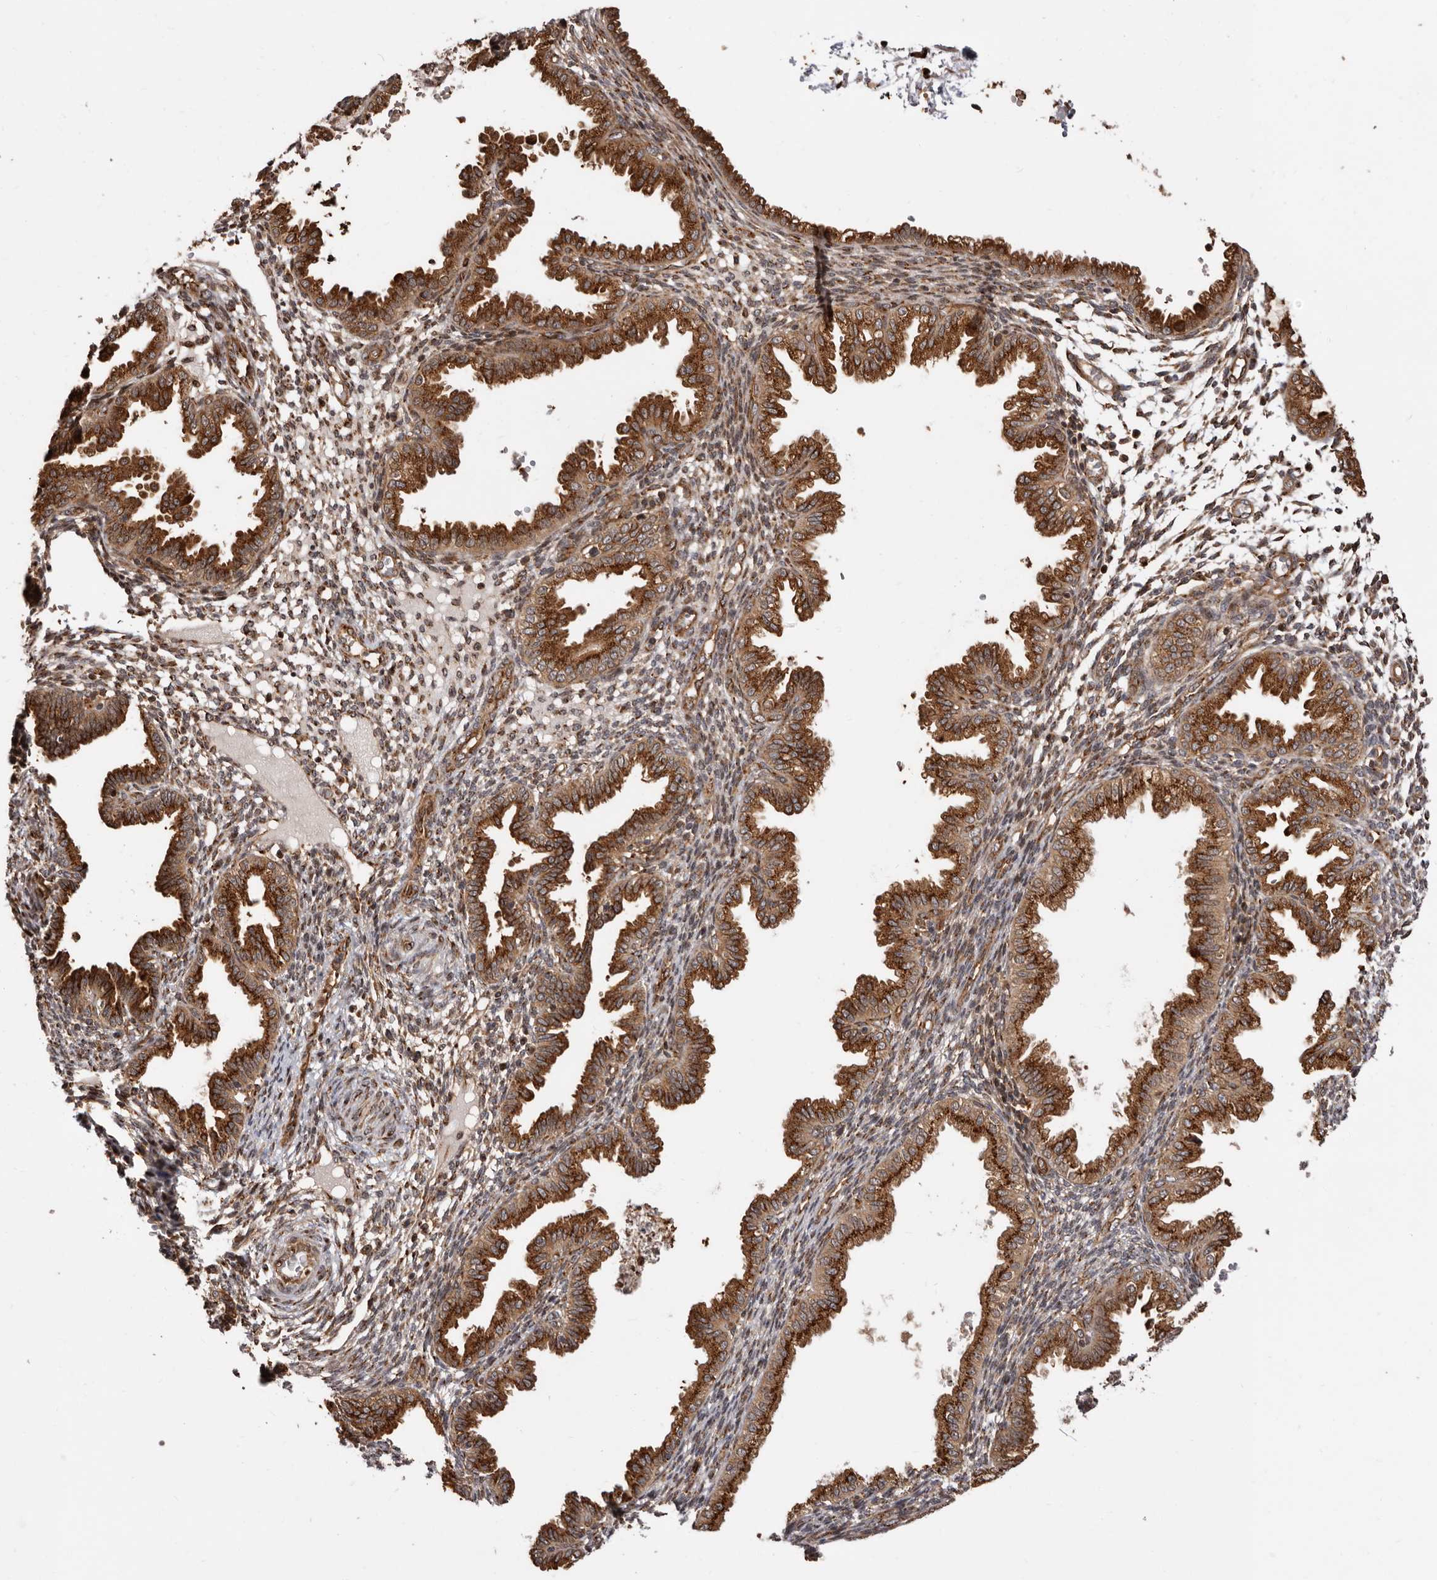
{"staining": {"intensity": "moderate", "quantity": "25%-75%", "location": "cytoplasmic/membranous"}, "tissue": "endometrium", "cell_type": "Cells in endometrial stroma", "image_type": "normal", "snomed": [{"axis": "morphology", "description": "Normal tissue, NOS"}, {"axis": "topography", "description": "Endometrium"}], "caption": "Immunohistochemical staining of benign human endometrium displays medium levels of moderate cytoplasmic/membranous expression in approximately 25%-75% of cells in endometrial stroma. Nuclei are stained in blue.", "gene": "GPR27", "patient": {"sex": "female", "age": 33}}